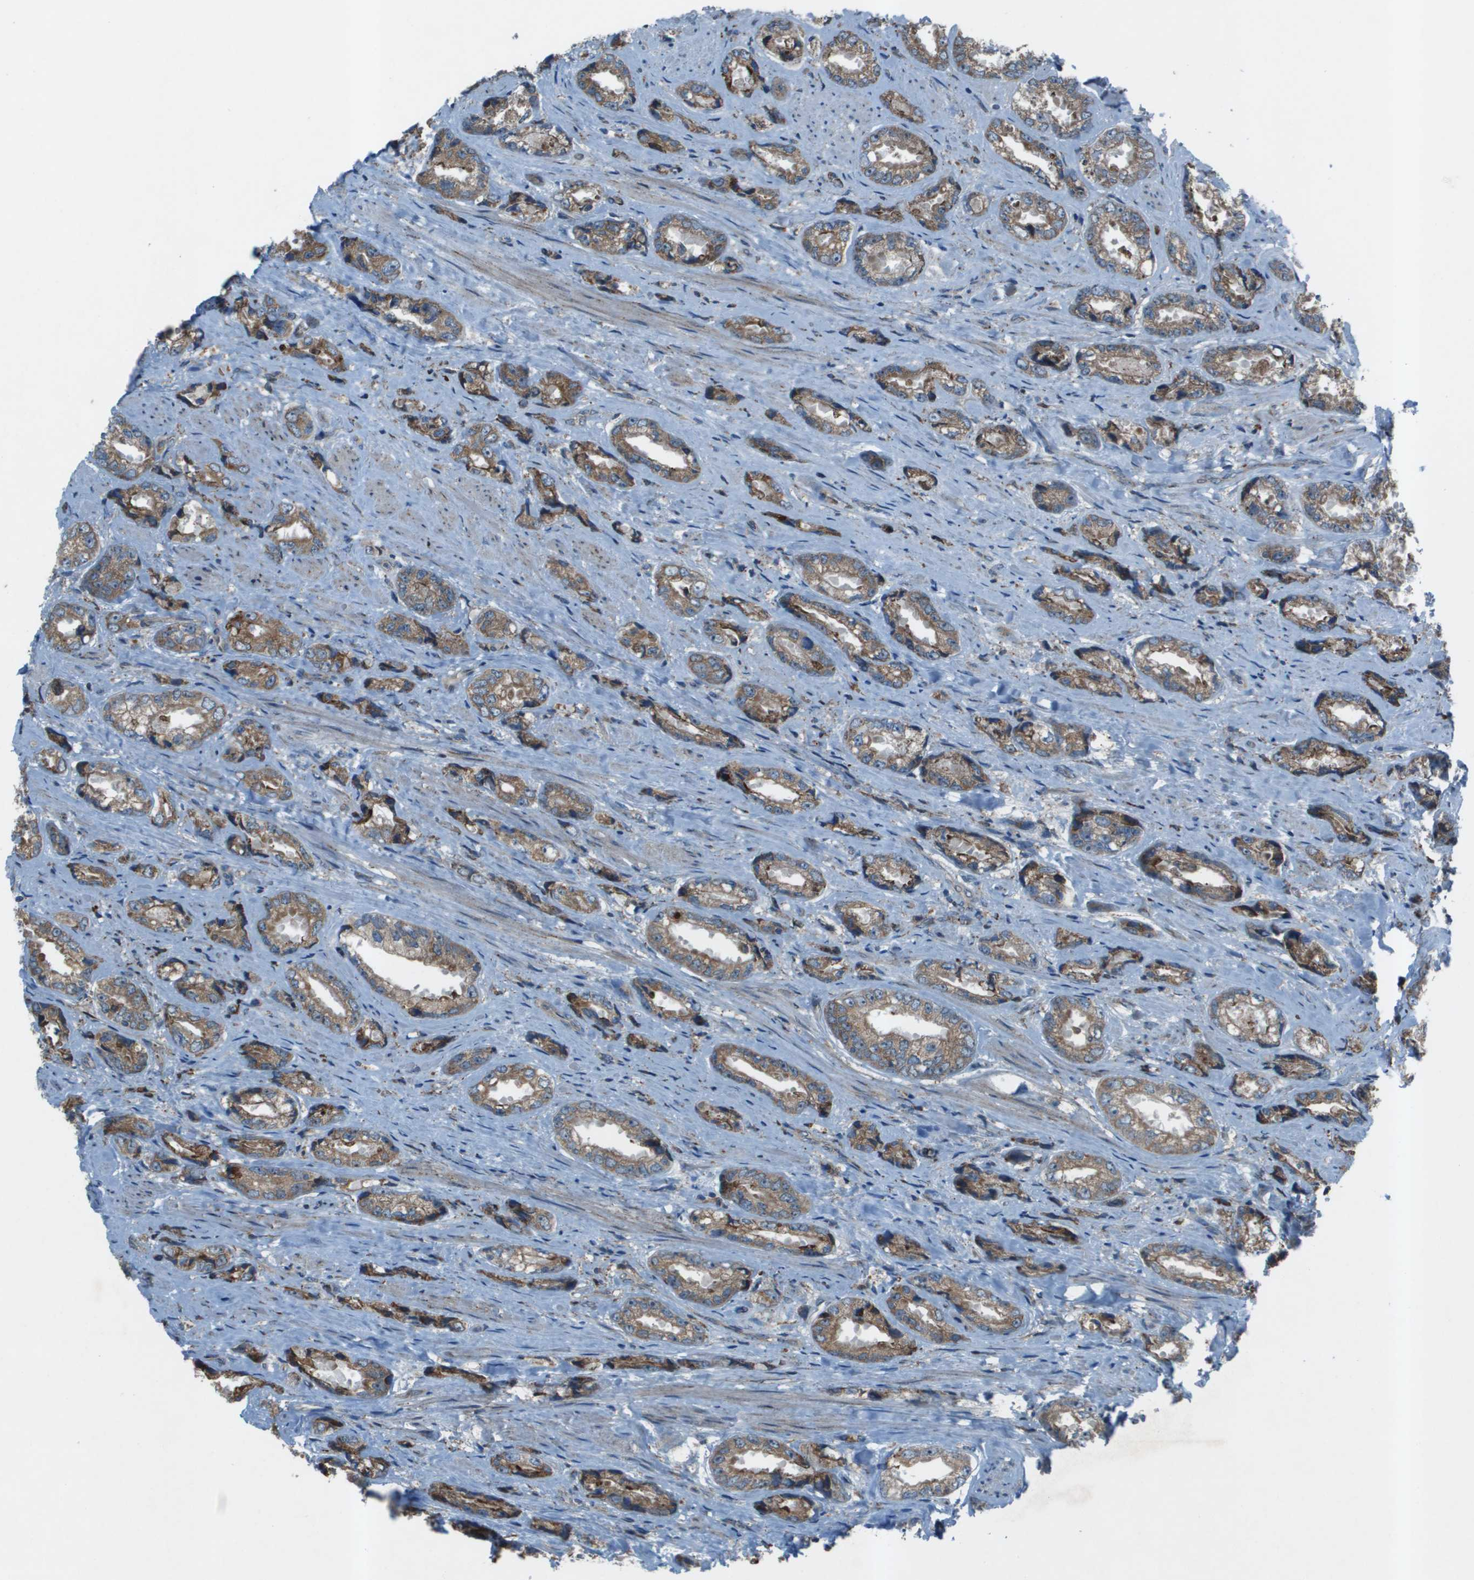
{"staining": {"intensity": "moderate", "quantity": ">75%", "location": "cytoplasmic/membranous"}, "tissue": "prostate cancer", "cell_type": "Tumor cells", "image_type": "cancer", "snomed": [{"axis": "morphology", "description": "Adenocarcinoma, High grade"}, {"axis": "topography", "description": "Prostate"}], "caption": "Immunohistochemical staining of human prostate cancer demonstrates moderate cytoplasmic/membranous protein expression in about >75% of tumor cells. (brown staining indicates protein expression, while blue staining denotes nuclei).", "gene": "UTS2", "patient": {"sex": "male", "age": 61}}